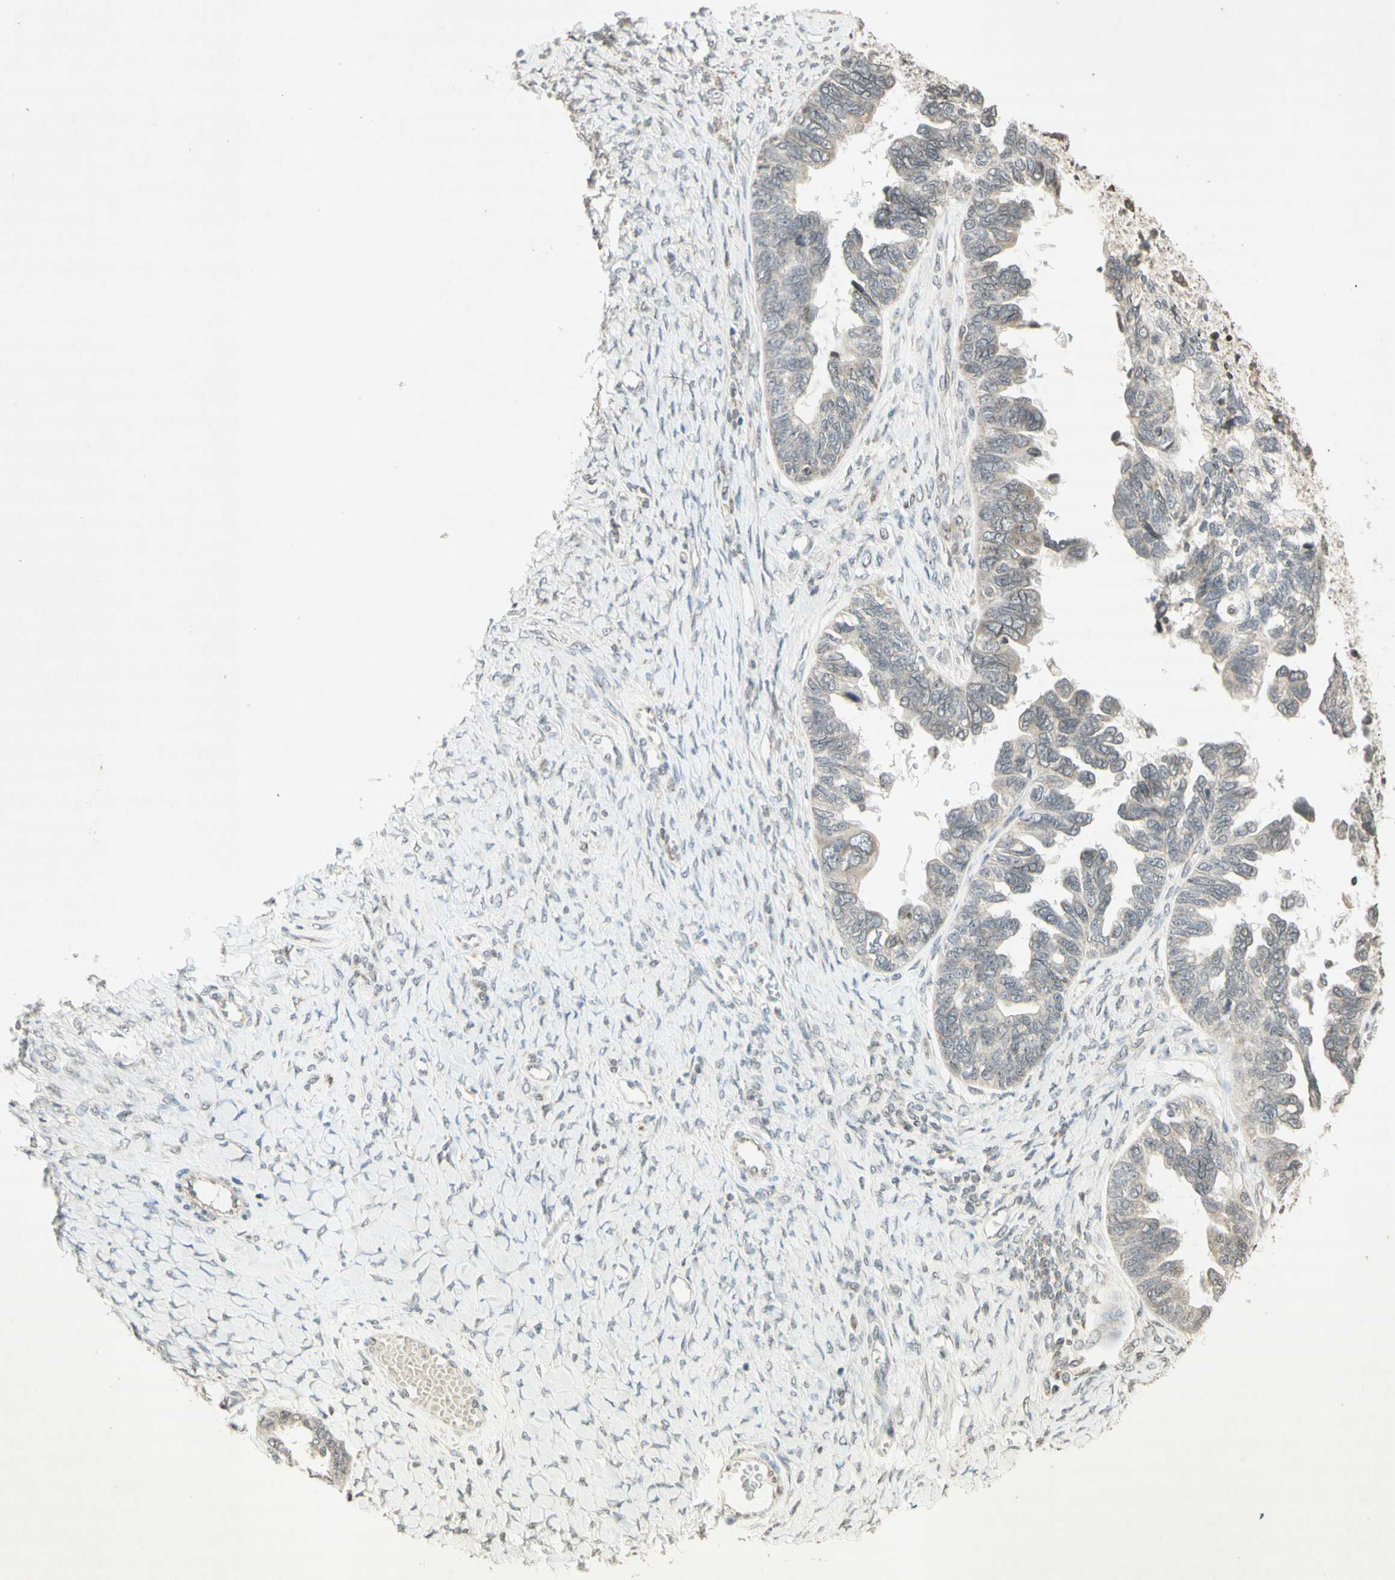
{"staining": {"intensity": "negative", "quantity": "none", "location": "none"}, "tissue": "ovarian cancer", "cell_type": "Tumor cells", "image_type": "cancer", "snomed": [{"axis": "morphology", "description": "Cystadenocarcinoma, serous, NOS"}, {"axis": "topography", "description": "Ovary"}], "caption": "High magnification brightfield microscopy of ovarian serous cystadenocarcinoma stained with DAB (3,3'-diaminobenzidine) (brown) and counterstained with hematoxylin (blue): tumor cells show no significant staining.", "gene": "CCNI", "patient": {"sex": "female", "age": 79}}